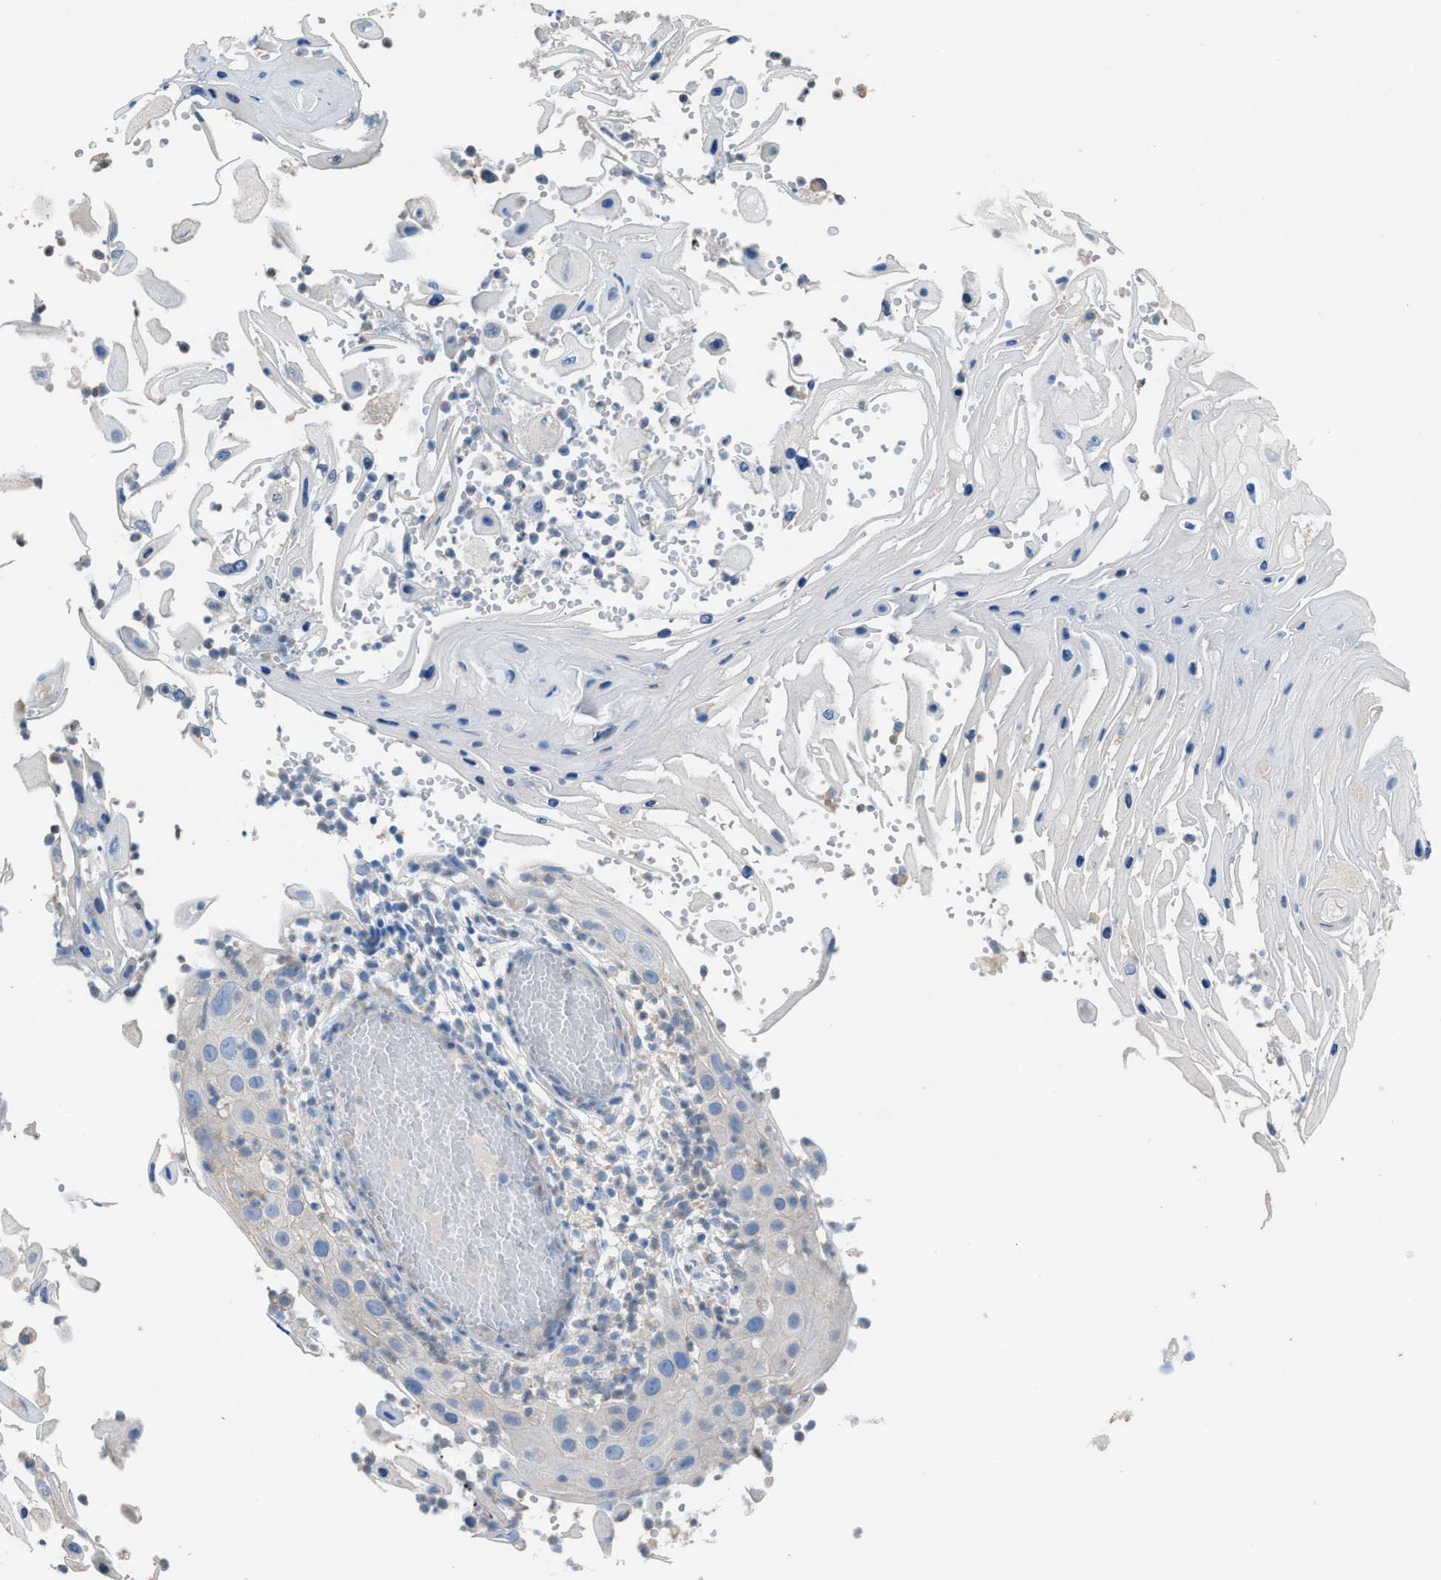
{"staining": {"intensity": "negative", "quantity": "none", "location": "none"}, "tissue": "skin cancer", "cell_type": "Tumor cells", "image_type": "cancer", "snomed": [{"axis": "morphology", "description": "Squamous cell carcinoma, NOS"}, {"axis": "topography", "description": "Skin"}], "caption": "High magnification brightfield microscopy of skin squamous cell carcinoma stained with DAB (3,3'-diaminobenzidine) (brown) and counterstained with hematoxylin (blue): tumor cells show no significant staining.", "gene": "NQO2", "patient": {"sex": "female", "age": 44}}